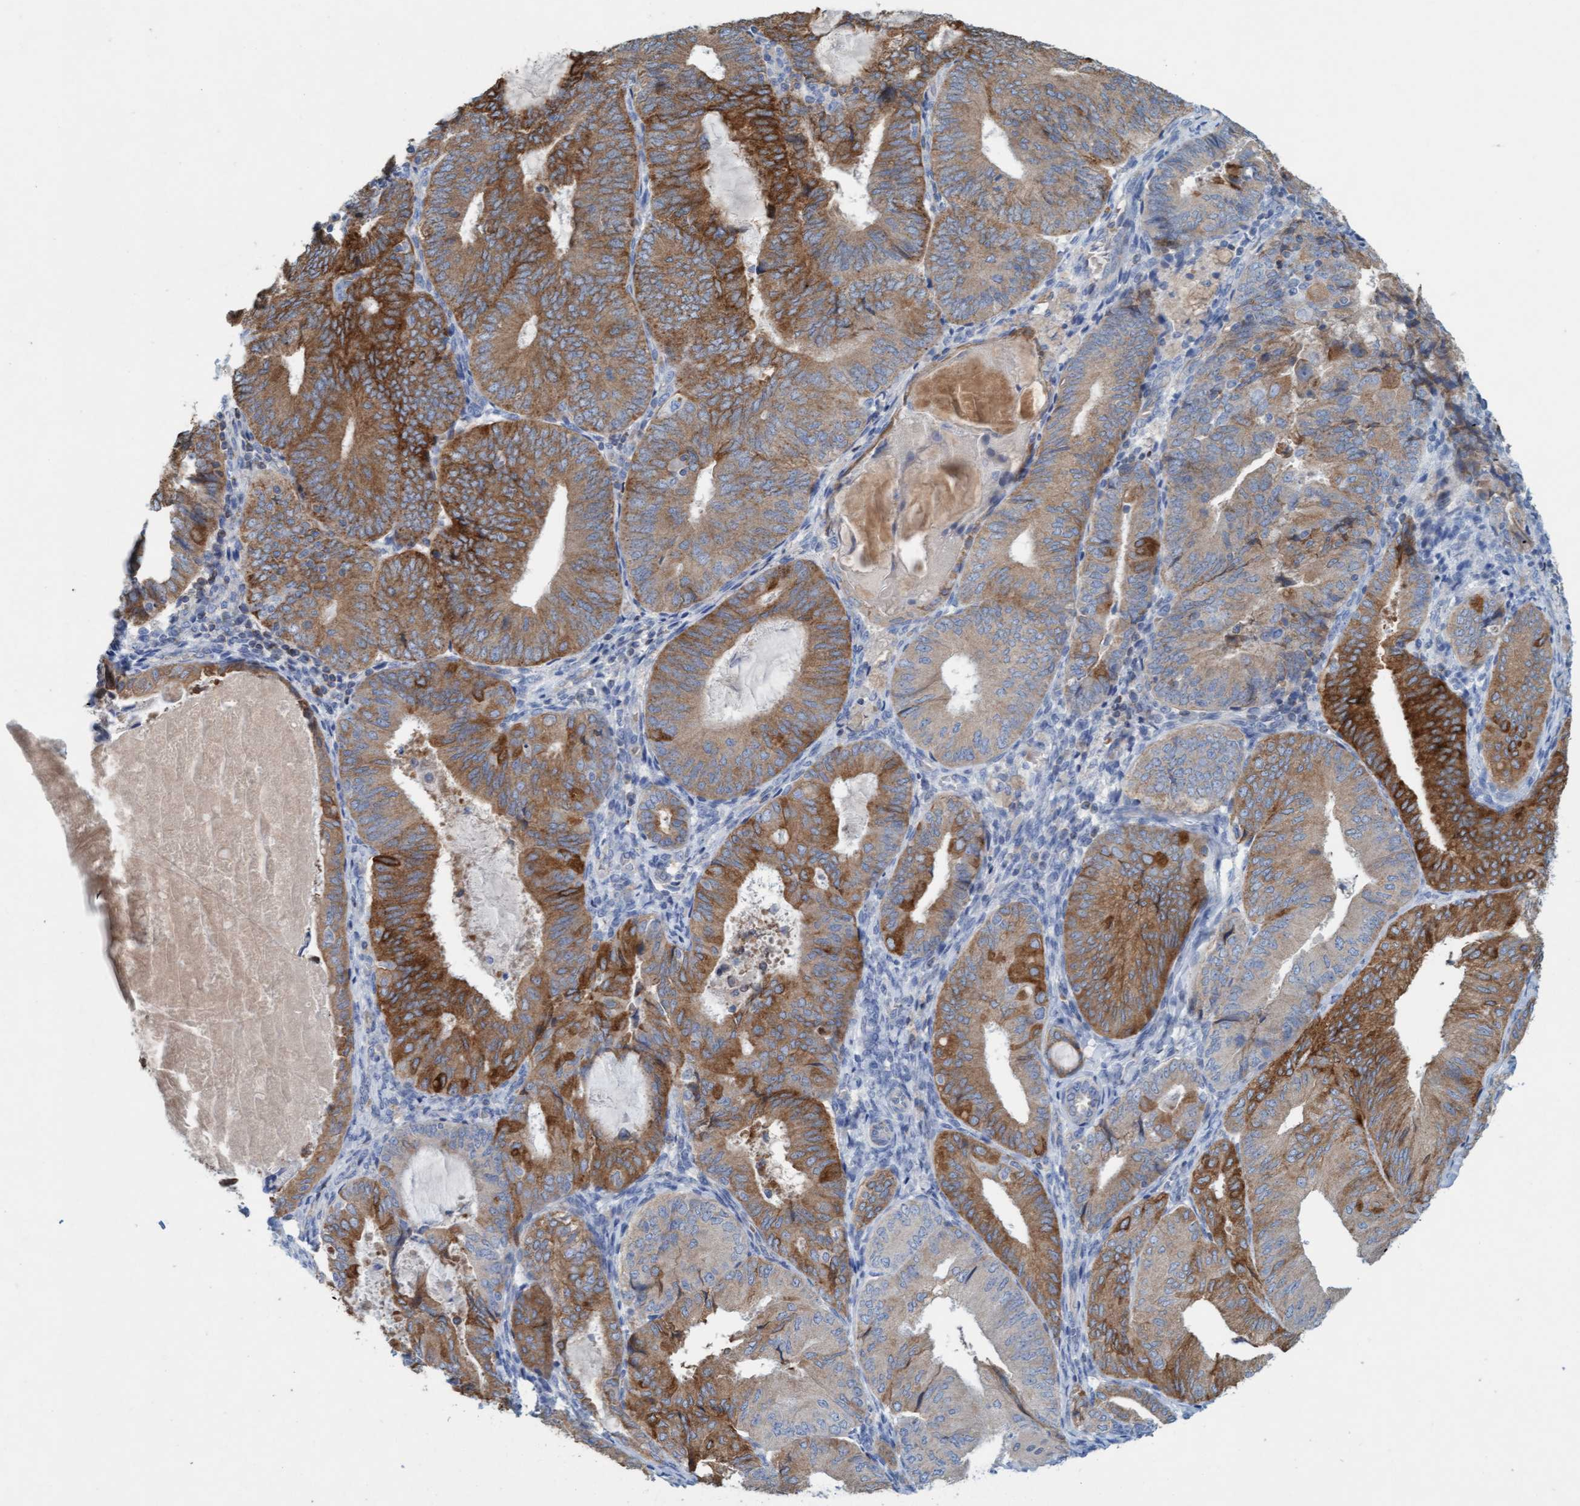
{"staining": {"intensity": "moderate", "quantity": ">75%", "location": "cytoplasmic/membranous"}, "tissue": "endometrial cancer", "cell_type": "Tumor cells", "image_type": "cancer", "snomed": [{"axis": "morphology", "description": "Adenocarcinoma, NOS"}, {"axis": "topography", "description": "Endometrium"}], "caption": "The photomicrograph exhibits a brown stain indicating the presence of a protein in the cytoplasmic/membranous of tumor cells in adenocarcinoma (endometrial).", "gene": "SIGIRR", "patient": {"sex": "female", "age": 81}}